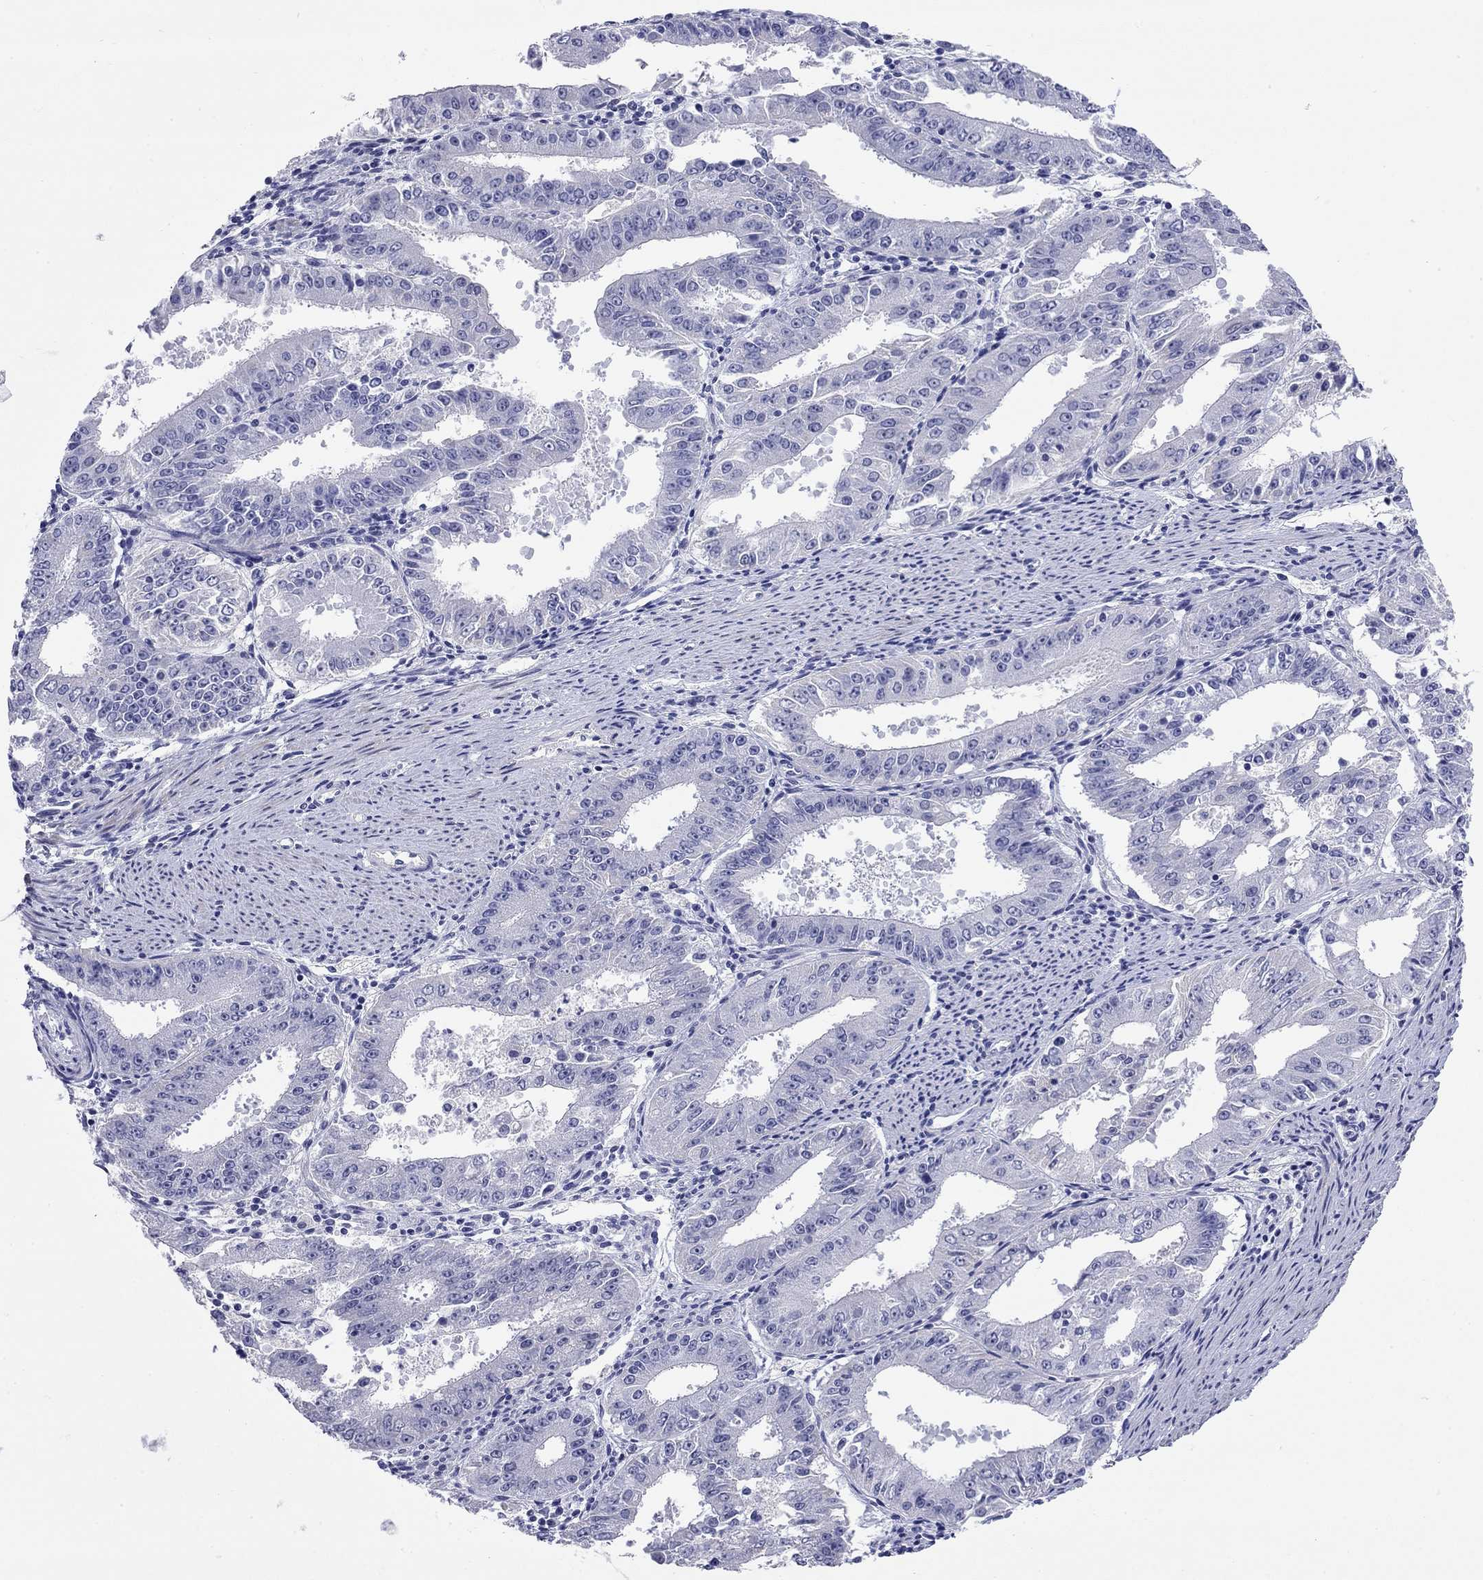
{"staining": {"intensity": "negative", "quantity": "none", "location": "none"}, "tissue": "ovarian cancer", "cell_type": "Tumor cells", "image_type": "cancer", "snomed": [{"axis": "morphology", "description": "Carcinoma, endometroid"}, {"axis": "topography", "description": "Ovary"}], "caption": "Immunohistochemistry of ovarian endometroid carcinoma demonstrates no staining in tumor cells.", "gene": "CMYA5", "patient": {"sex": "female", "age": 42}}